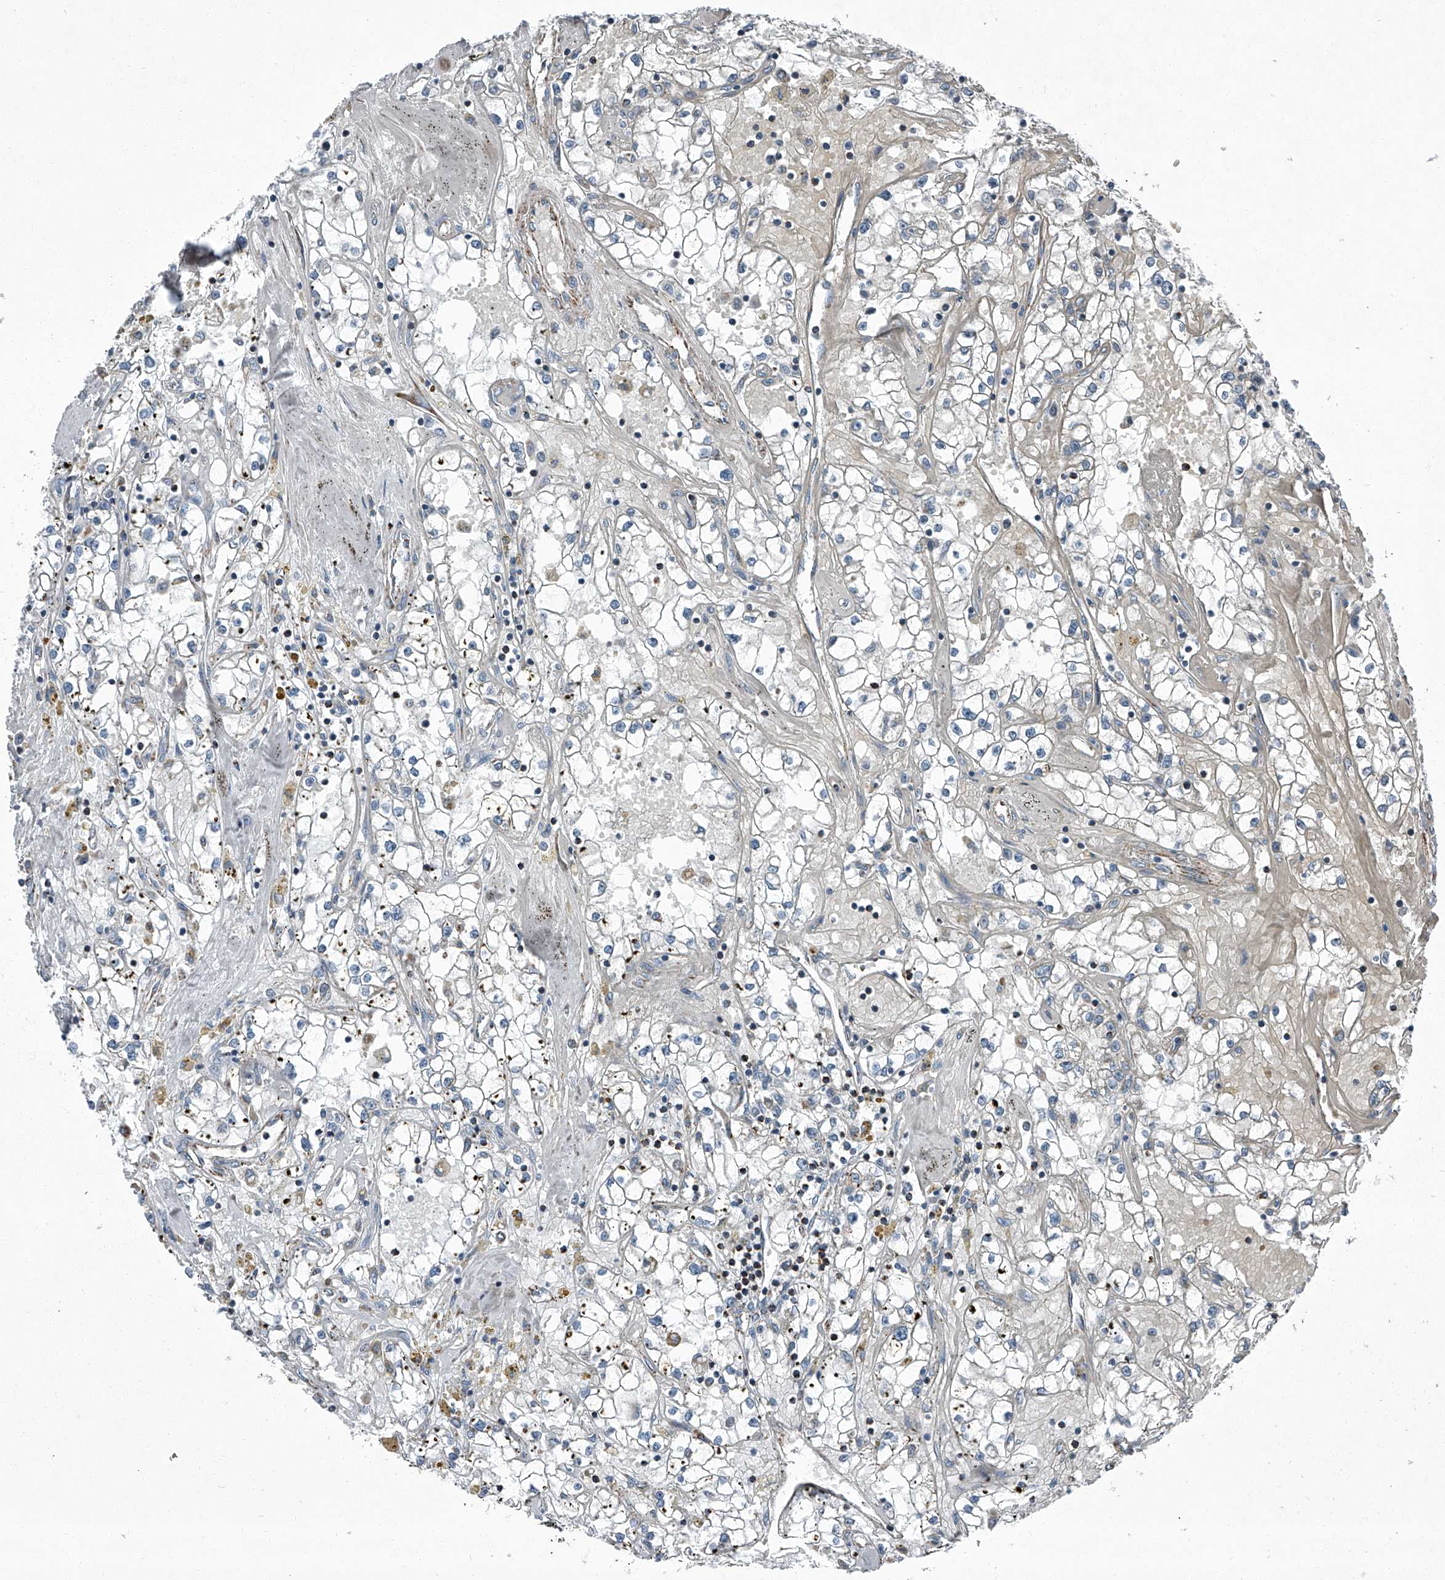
{"staining": {"intensity": "negative", "quantity": "none", "location": "none"}, "tissue": "renal cancer", "cell_type": "Tumor cells", "image_type": "cancer", "snomed": [{"axis": "morphology", "description": "Adenocarcinoma, NOS"}, {"axis": "topography", "description": "Kidney"}], "caption": "An immunohistochemistry (IHC) histopathology image of renal adenocarcinoma is shown. There is no staining in tumor cells of renal adenocarcinoma.", "gene": "CHRNA7", "patient": {"sex": "male", "age": 56}}